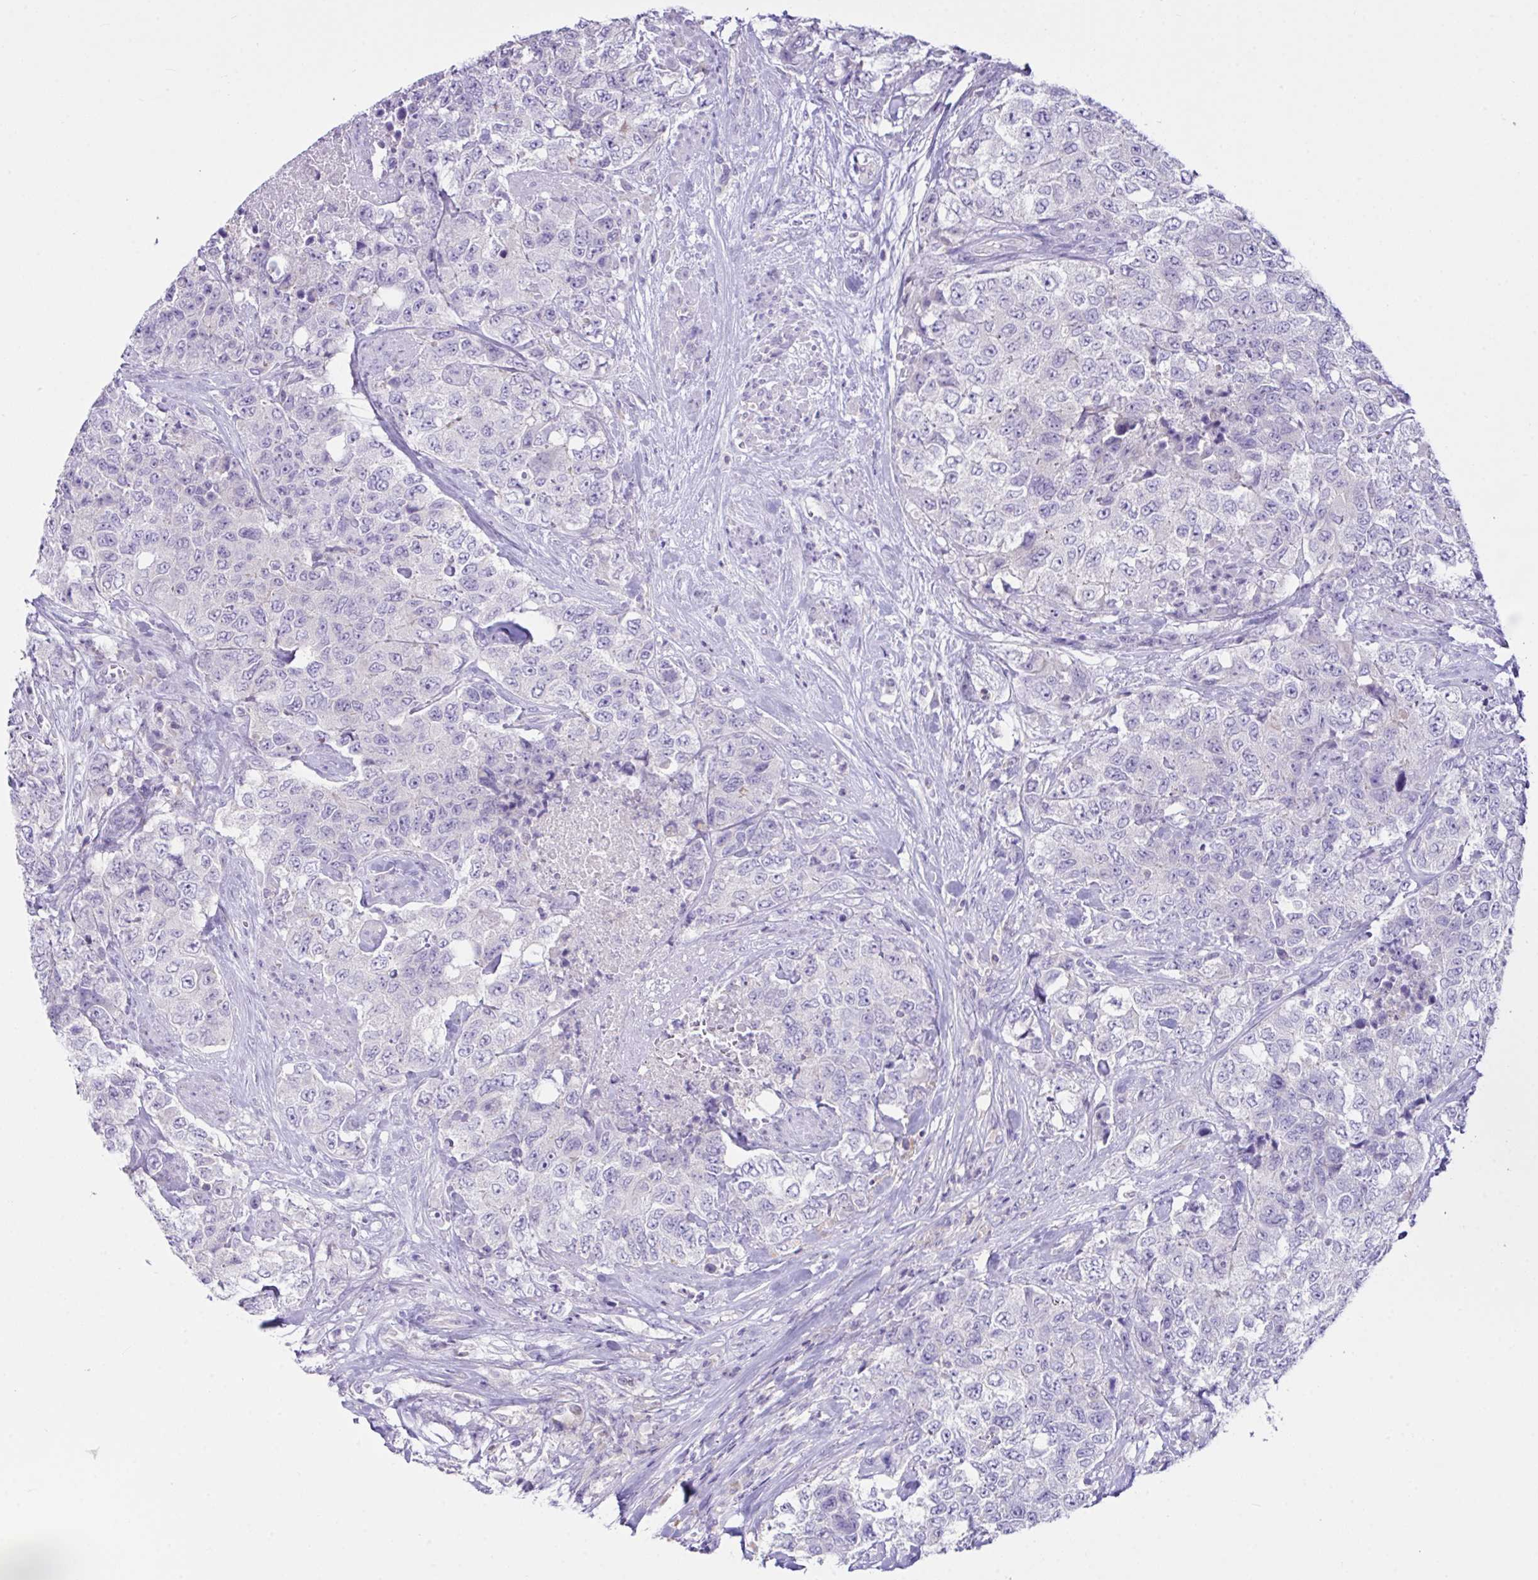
{"staining": {"intensity": "negative", "quantity": "none", "location": "none"}, "tissue": "urothelial cancer", "cell_type": "Tumor cells", "image_type": "cancer", "snomed": [{"axis": "morphology", "description": "Urothelial carcinoma, High grade"}, {"axis": "topography", "description": "Urinary bladder"}], "caption": "Tumor cells show no significant protein positivity in urothelial cancer.", "gene": "D2HGDH", "patient": {"sex": "female", "age": 78}}